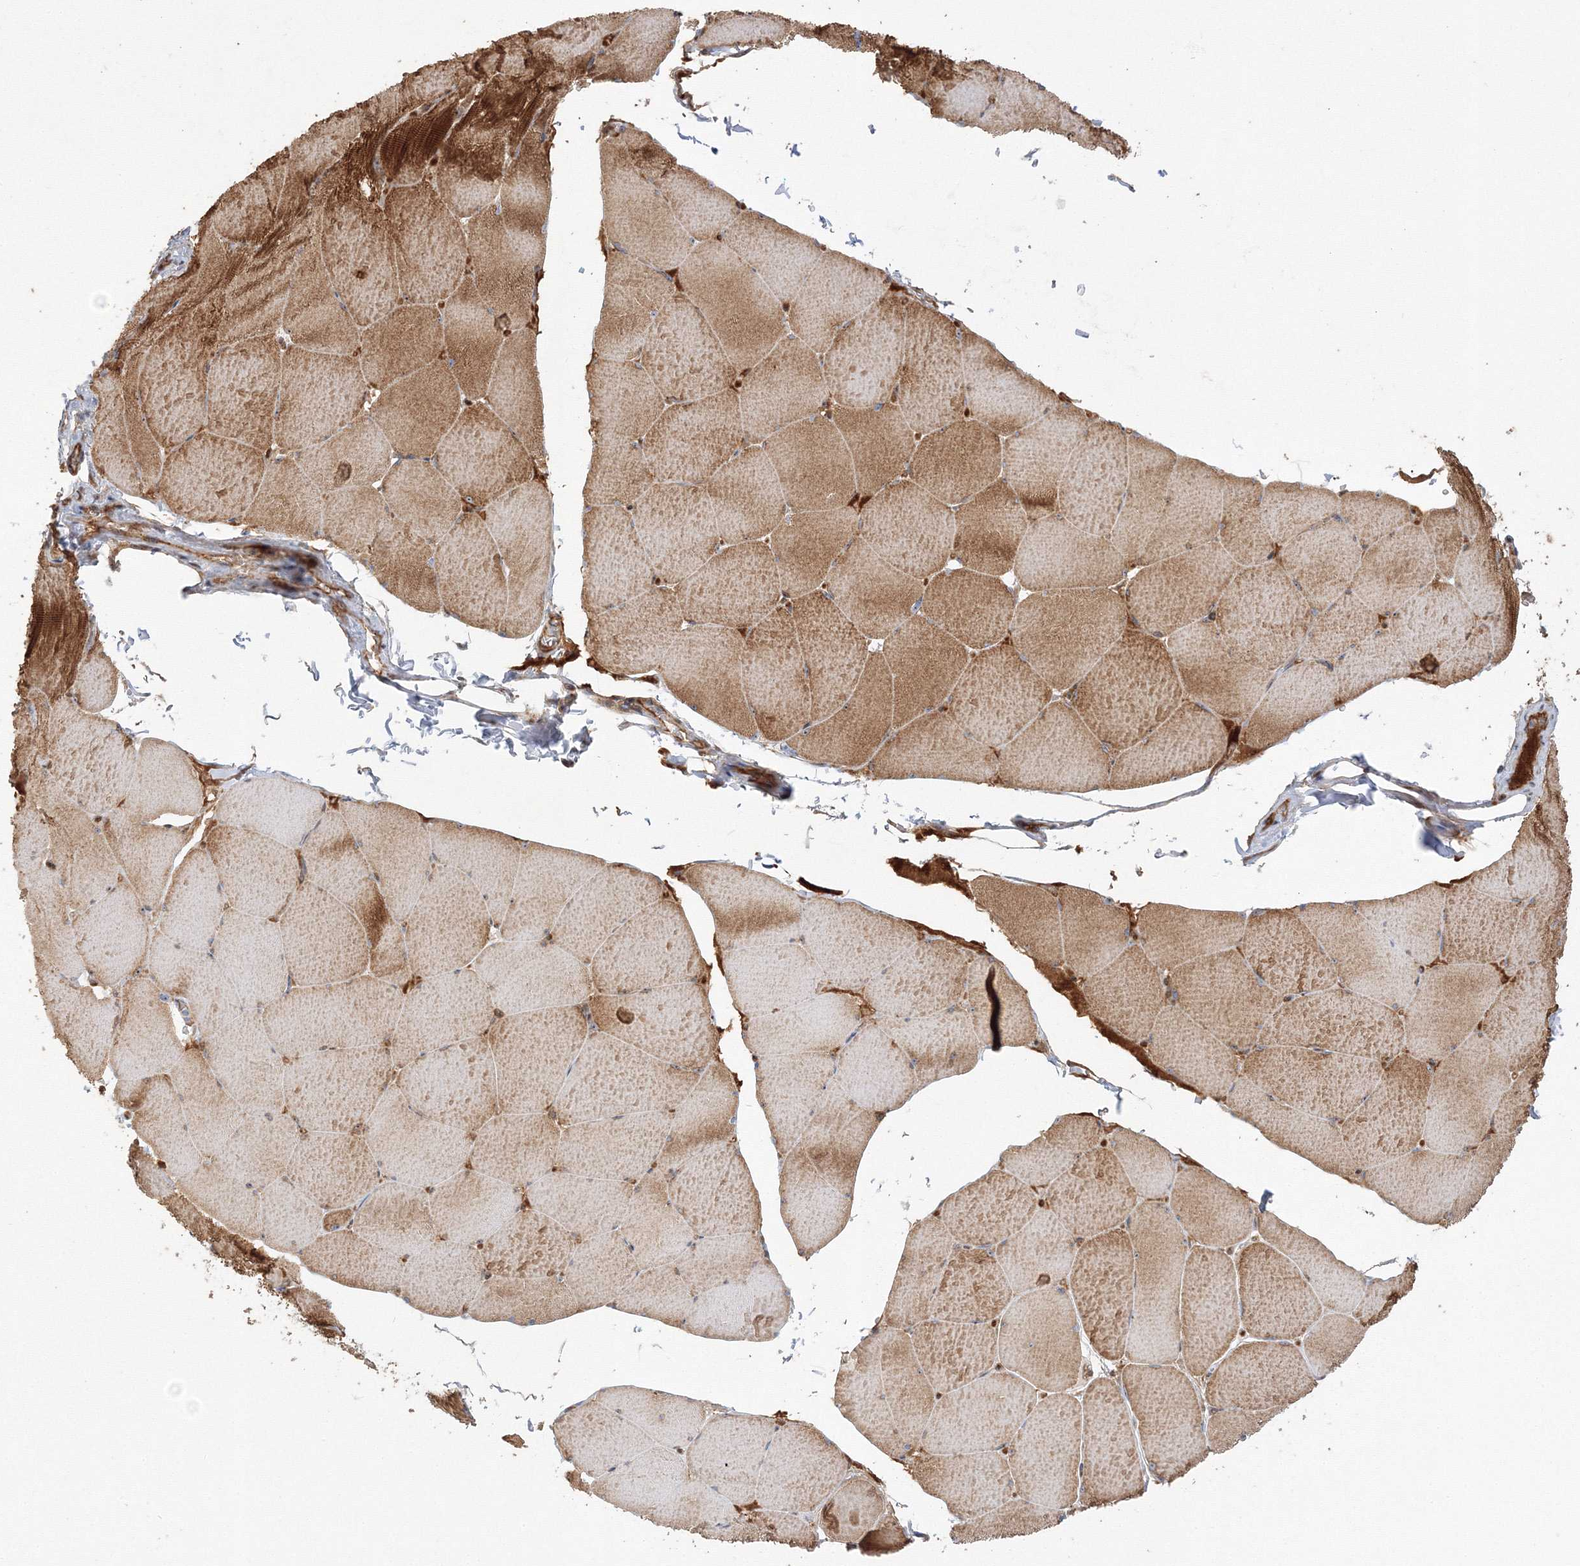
{"staining": {"intensity": "moderate", "quantity": ">75%", "location": "cytoplasmic/membranous,nuclear"}, "tissue": "skeletal muscle", "cell_type": "Myocytes", "image_type": "normal", "snomed": [{"axis": "morphology", "description": "Normal tissue, NOS"}, {"axis": "topography", "description": "Skeletal muscle"}, {"axis": "topography", "description": "Head-Neck"}], "caption": "Immunohistochemistry of benign skeletal muscle displays medium levels of moderate cytoplasmic/membranous,nuclear staining in approximately >75% of myocytes. (Brightfield microscopy of DAB IHC at high magnification).", "gene": "NPM3", "patient": {"sex": "male", "age": 66}}